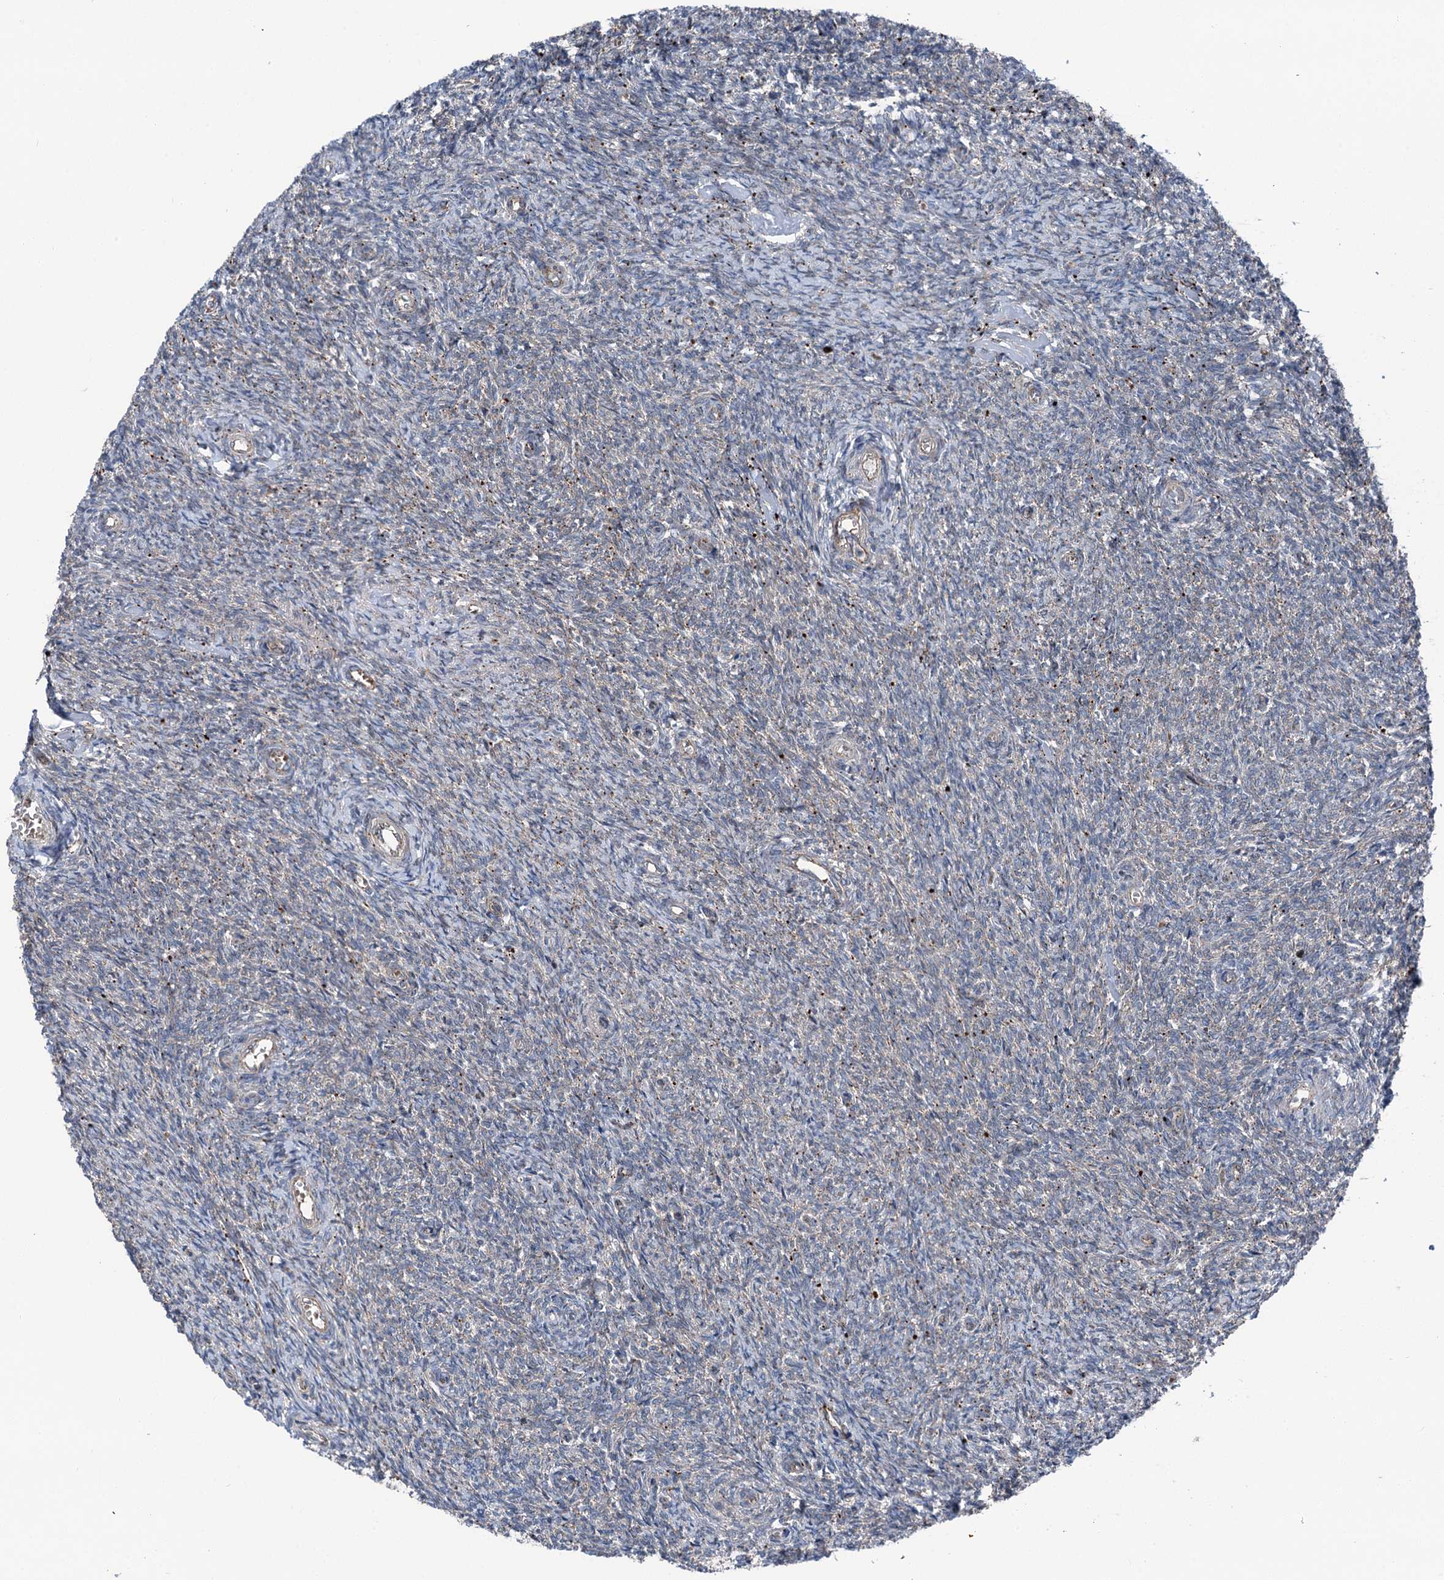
{"staining": {"intensity": "negative", "quantity": "none", "location": "none"}, "tissue": "ovary", "cell_type": "Ovarian stroma cells", "image_type": "normal", "snomed": [{"axis": "morphology", "description": "Normal tissue, NOS"}, {"axis": "topography", "description": "Ovary"}], "caption": "IHC of unremarkable ovary displays no expression in ovarian stroma cells. Brightfield microscopy of immunohistochemistry (IHC) stained with DAB (3,3'-diaminobenzidine) (brown) and hematoxylin (blue), captured at high magnification.", "gene": "POLR1D", "patient": {"sex": "female", "age": 44}}